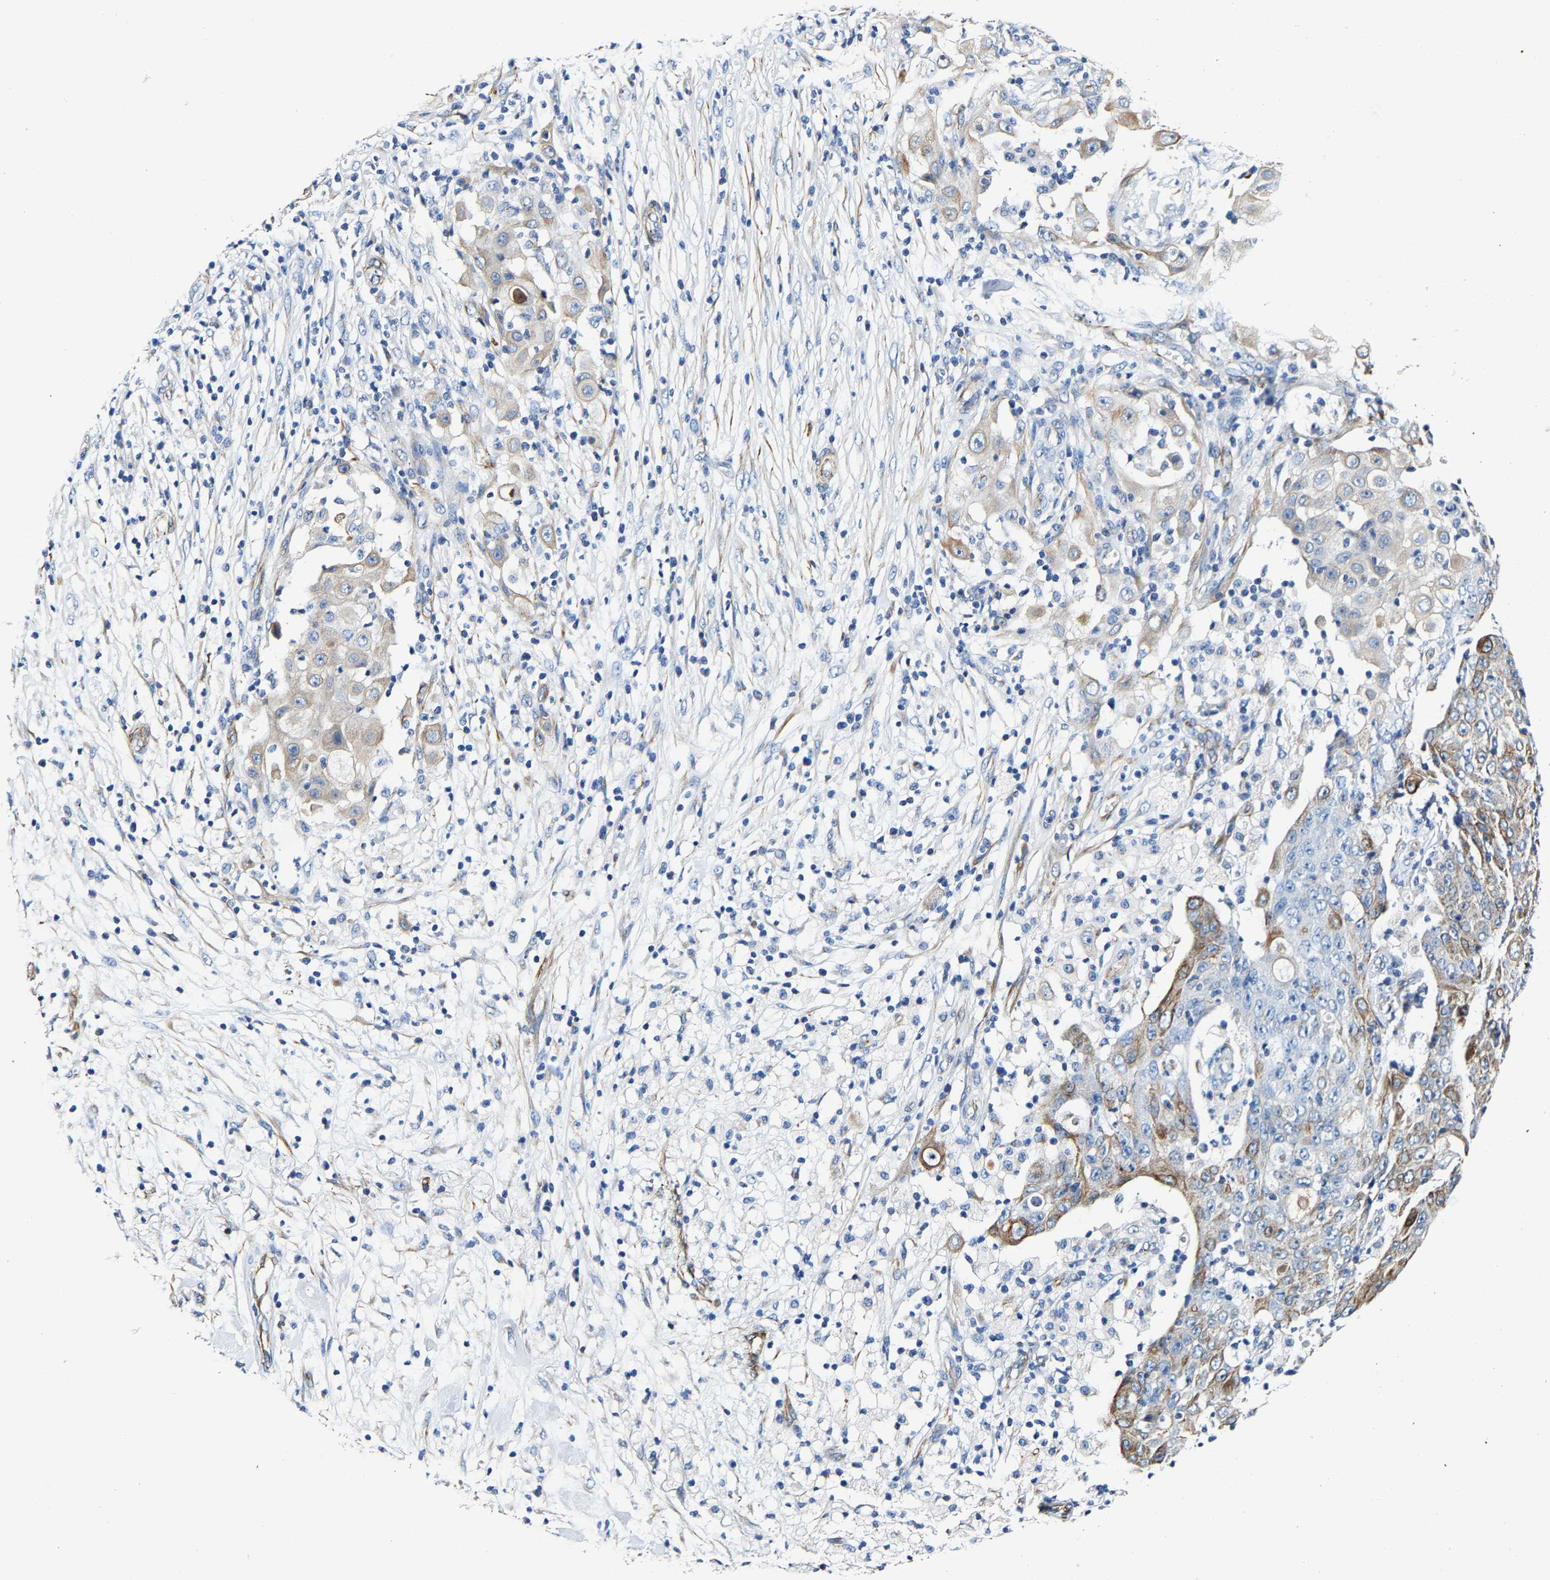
{"staining": {"intensity": "moderate", "quantity": "<25%", "location": "cytoplasmic/membranous"}, "tissue": "ovarian cancer", "cell_type": "Tumor cells", "image_type": "cancer", "snomed": [{"axis": "morphology", "description": "Carcinoma, endometroid"}, {"axis": "topography", "description": "Ovary"}], "caption": "Human ovarian cancer stained with a protein marker shows moderate staining in tumor cells.", "gene": "MMEL1", "patient": {"sex": "female", "age": 42}}